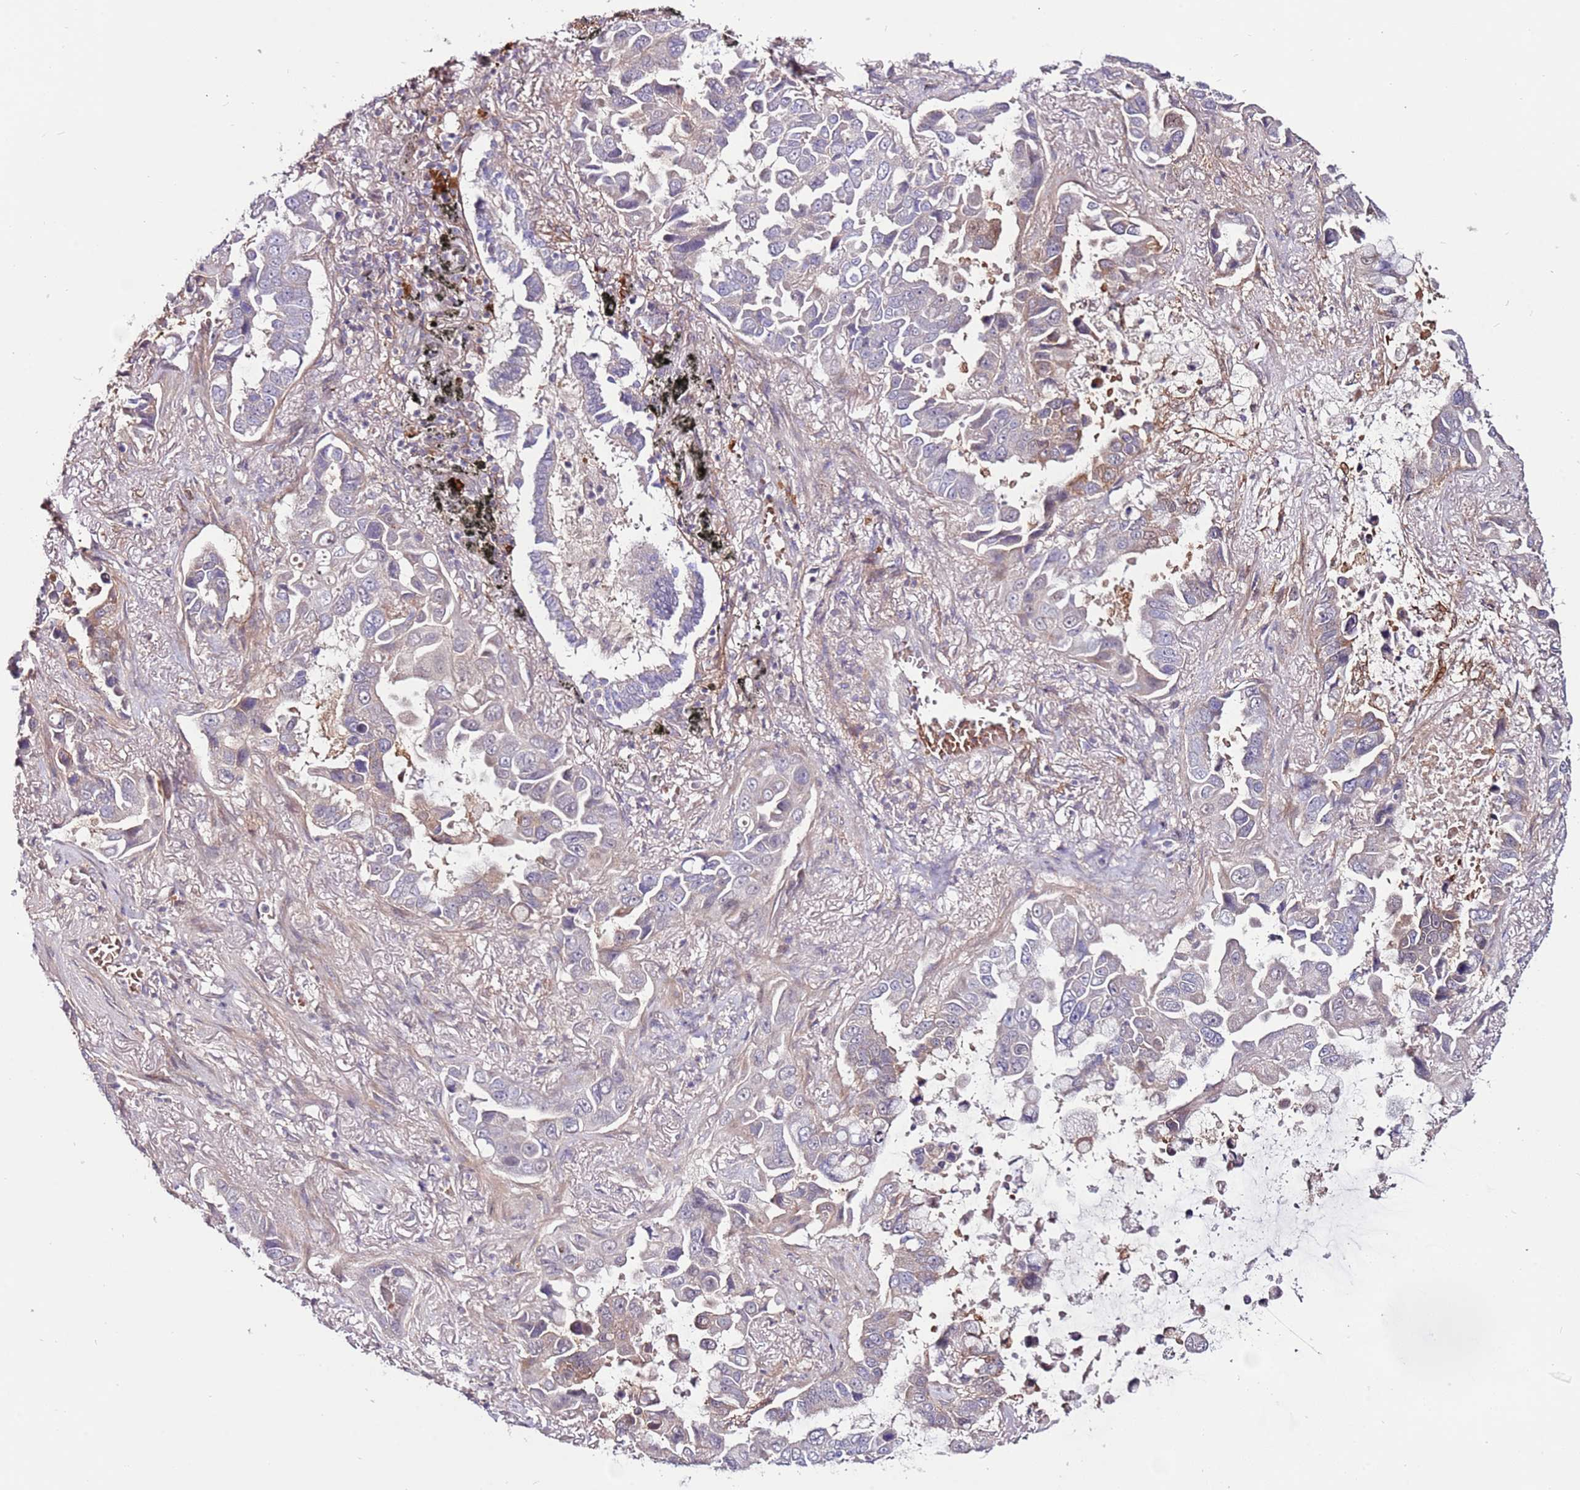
{"staining": {"intensity": "weak", "quantity": "<25%", "location": "cytoplasmic/membranous"}, "tissue": "lung cancer", "cell_type": "Tumor cells", "image_type": "cancer", "snomed": [{"axis": "morphology", "description": "Adenocarcinoma, NOS"}, {"axis": "topography", "description": "Lung"}], "caption": "Human lung cancer (adenocarcinoma) stained for a protein using immunohistochemistry (IHC) displays no positivity in tumor cells.", "gene": "MTG2", "patient": {"sex": "male", "age": 64}}